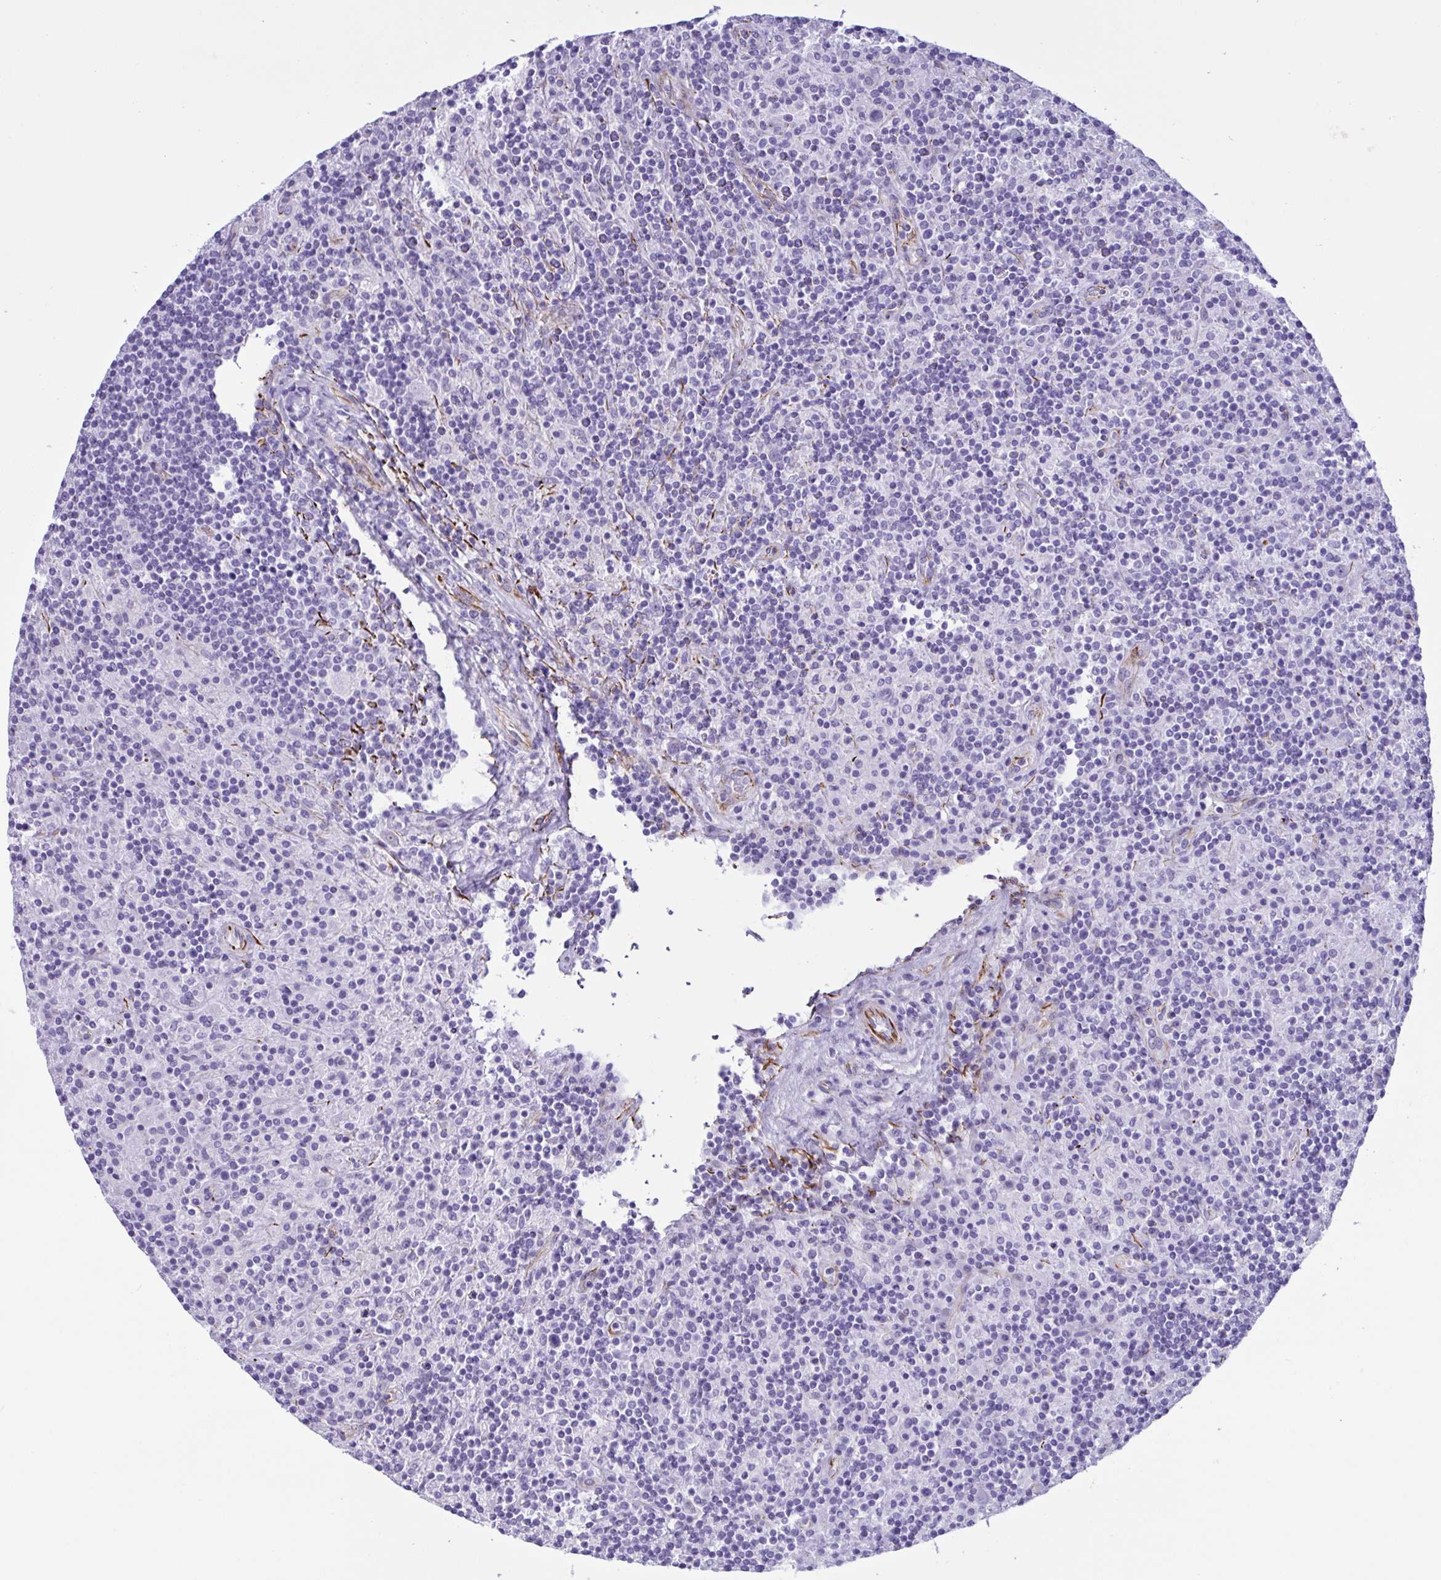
{"staining": {"intensity": "negative", "quantity": "none", "location": "none"}, "tissue": "lymphoma", "cell_type": "Tumor cells", "image_type": "cancer", "snomed": [{"axis": "morphology", "description": "Hodgkin's disease, NOS"}, {"axis": "topography", "description": "Lymph node"}], "caption": "DAB (3,3'-diaminobenzidine) immunohistochemical staining of human lymphoma exhibits no significant expression in tumor cells. (DAB (3,3'-diaminobenzidine) immunohistochemistry, high magnification).", "gene": "SMAD5", "patient": {"sex": "male", "age": 70}}